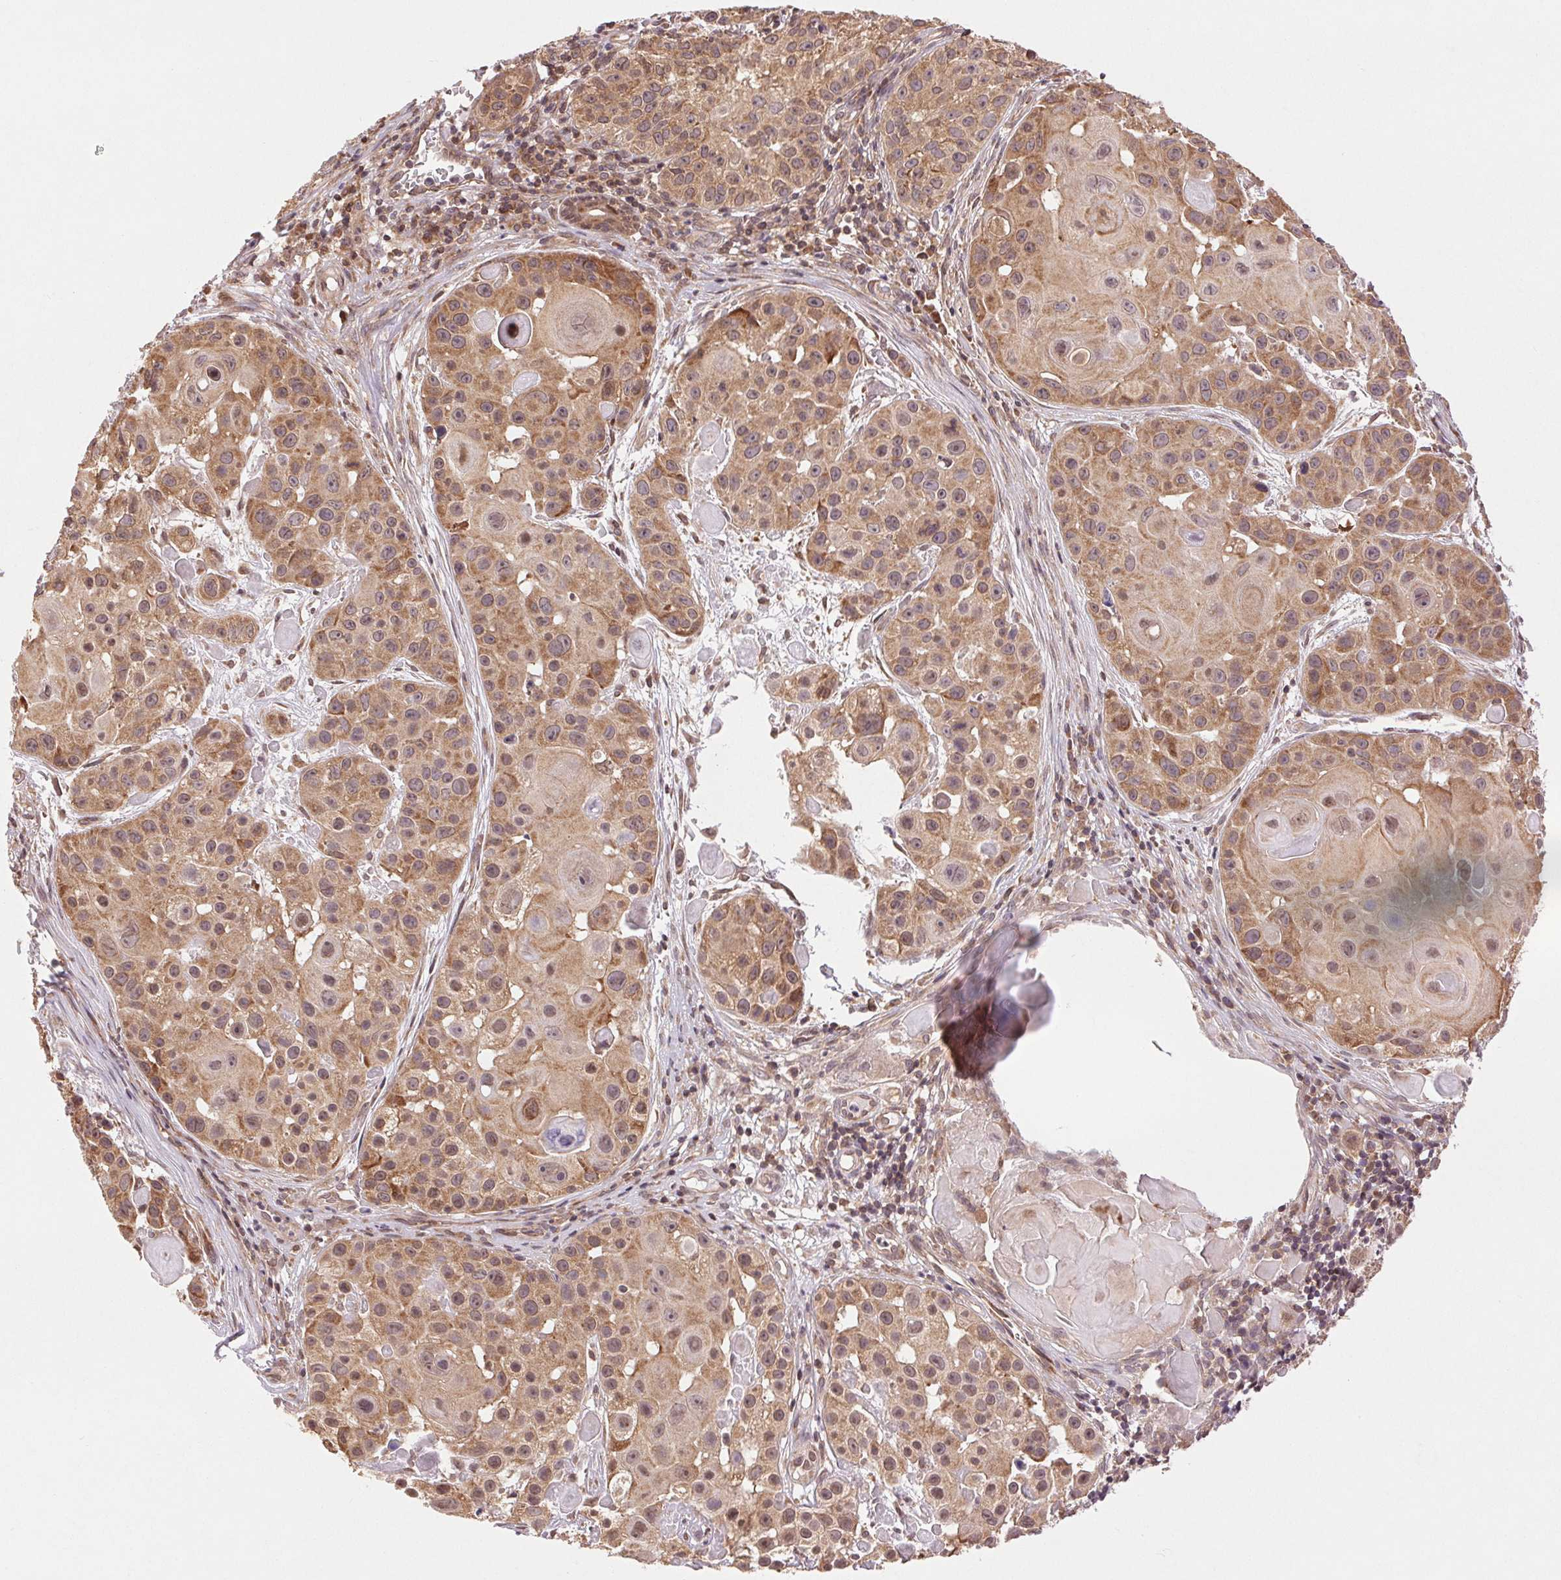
{"staining": {"intensity": "moderate", "quantity": ">75%", "location": "cytoplasmic/membranous"}, "tissue": "skin cancer", "cell_type": "Tumor cells", "image_type": "cancer", "snomed": [{"axis": "morphology", "description": "Squamous cell carcinoma, NOS"}, {"axis": "topography", "description": "Skin"}], "caption": "This is an image of immunohistochemistry (IHC) staining of skin cancer, which shows moderate staining in the cytoplasmic/membranous of tumor cells.", "gene": "BTF3L4", "patient": {"sex": "male", "age": 92}}